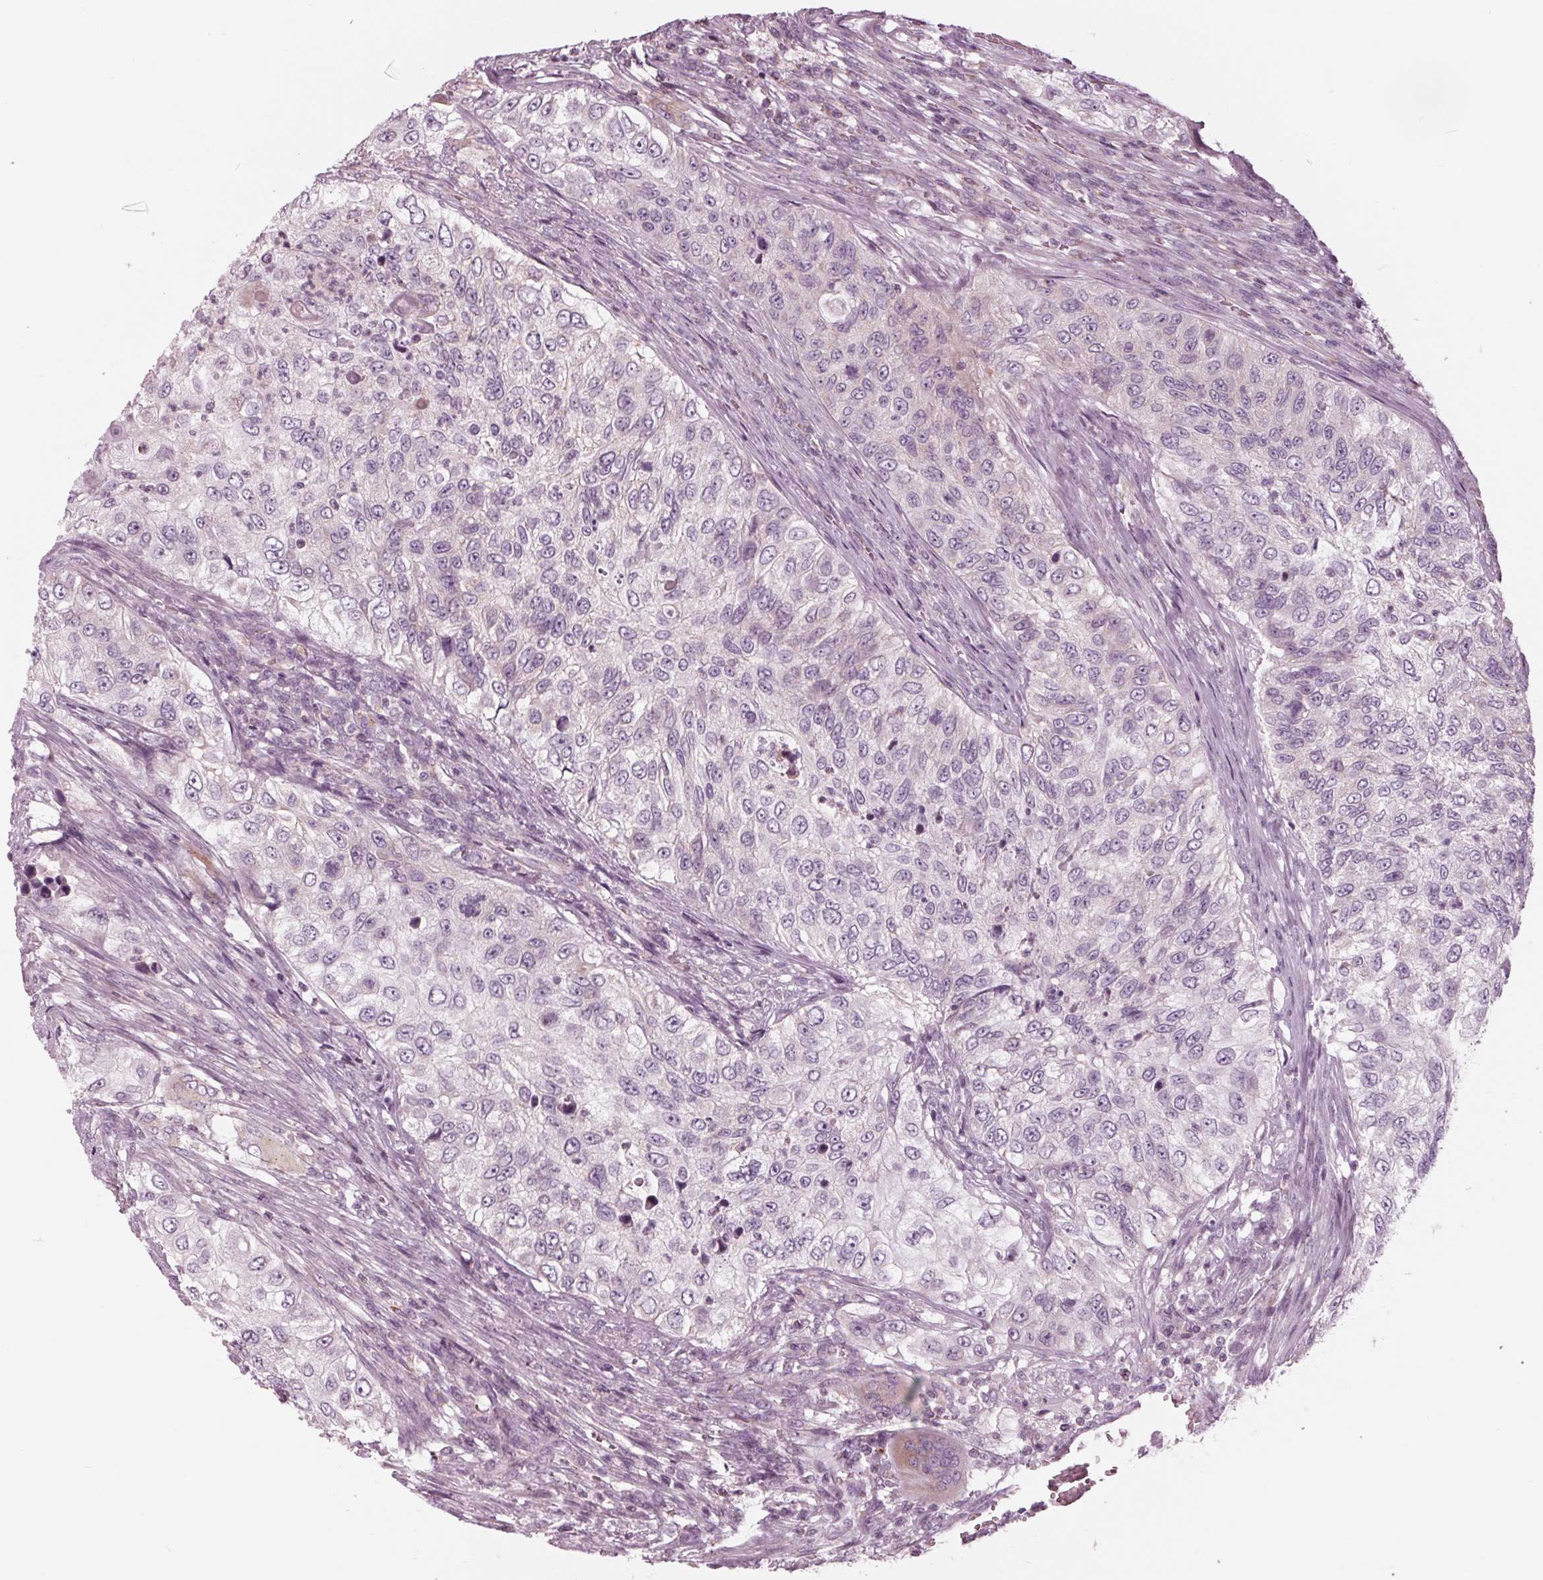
{"staining": {"intensity": "weak", "quantity": "<25%", "location": "cytoplasmic/membranous"}, "tissue": "urothelial cancer", "cell_type": "Tumor cells", "image_type": "cancer", "snomed": [{"axis": "morphology", "description": "Urothelial carcinoma, High grade"}, {"axis": "topography", "description": "Urinary bladder"}], "caption": "DAB immunohistochemical staining of high-grade urothelial carcinoma exhibits no significant staining in tumor cells.", "gene": "CLN6", "patient": {"sex": "female", "age": 60}}